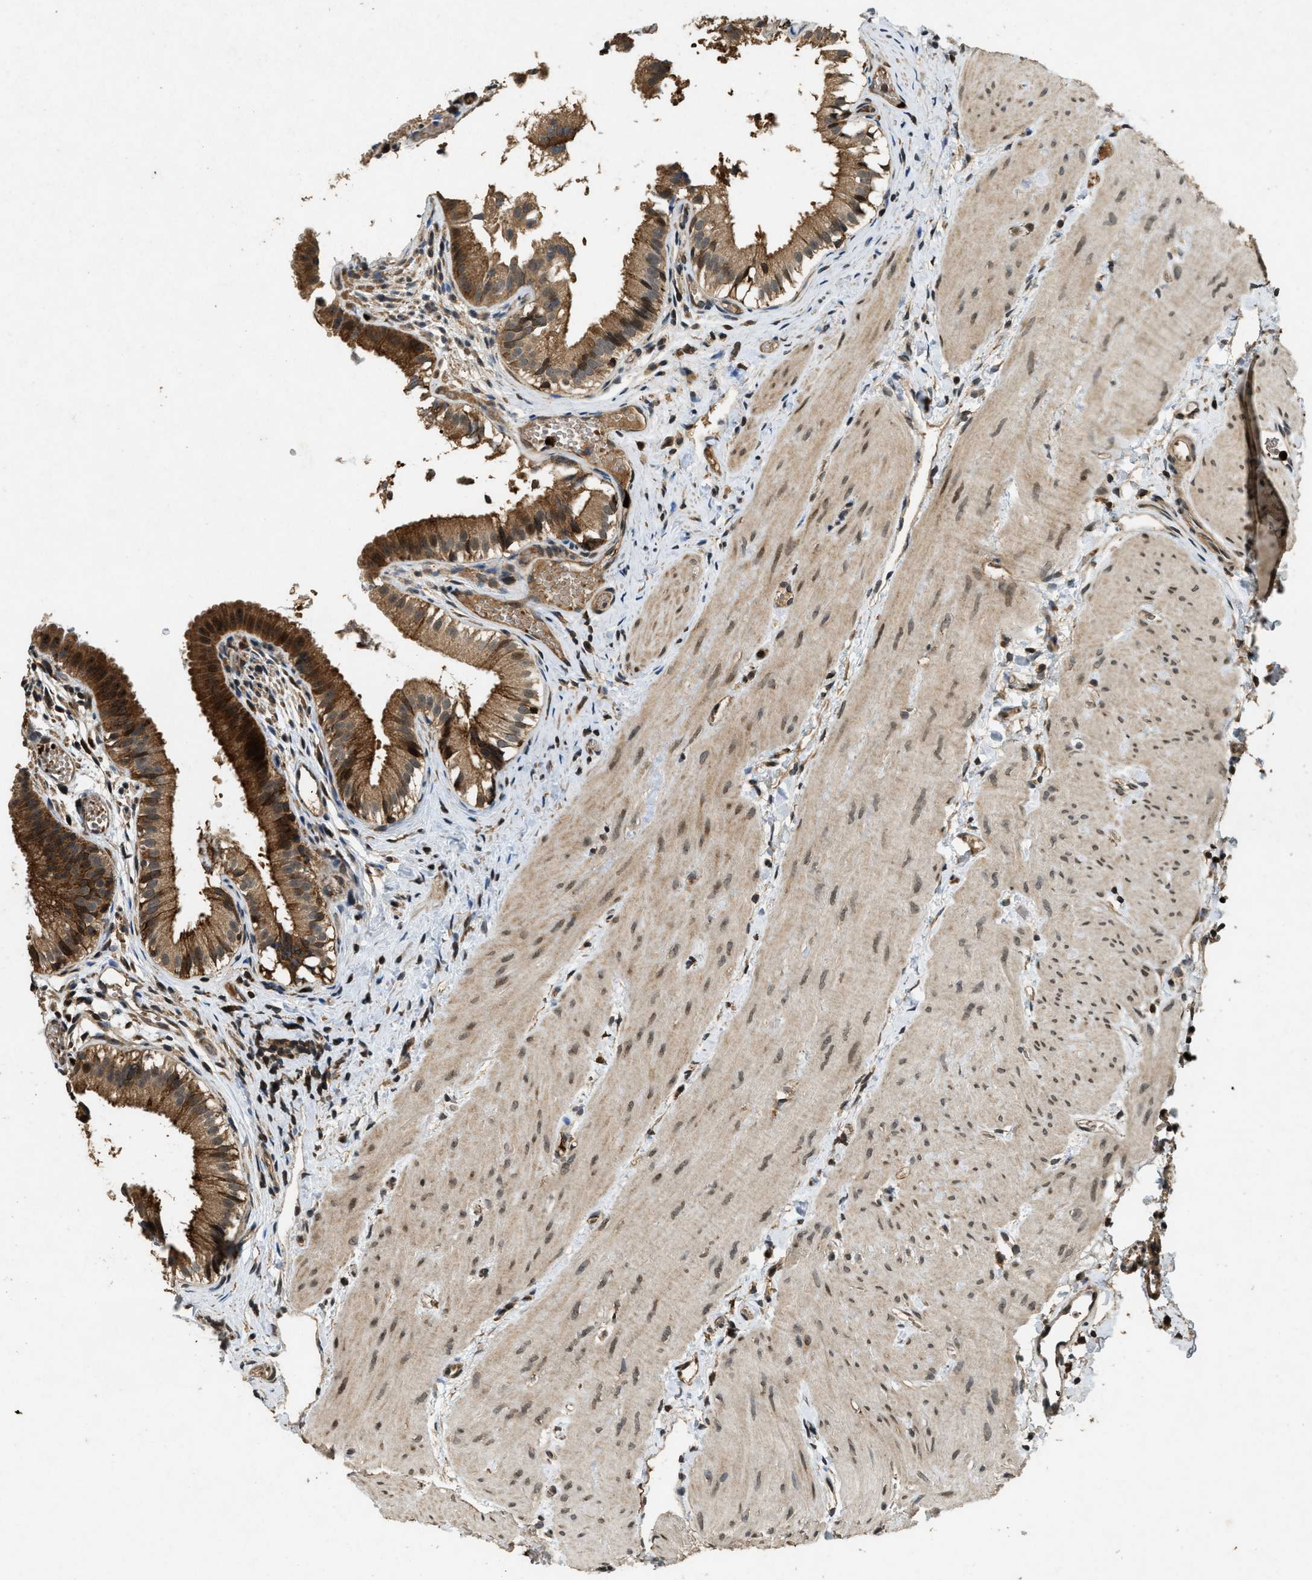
{"staining": {"intensity": "strong", "quantity": ">75%", "location": "cytoplasmic/membranous"}, "tissue": "gallbladder", "cell_type": "Glandular cells", "image_type": "normal", "snomed": [{"axis": "morphology", "description": "Normal tissue, NOS"}, {"axis": "topography", "description": "Gallbladder"}], "caption": "This is a photomicrograph of immunohistochemistry (IHC) staining of benign gallbladder, which shows strong positivity in the cytoplasmic/membranous of glandular cells.", "gene": "RNF141", "patient": {"sex": "female", "age": 26}}